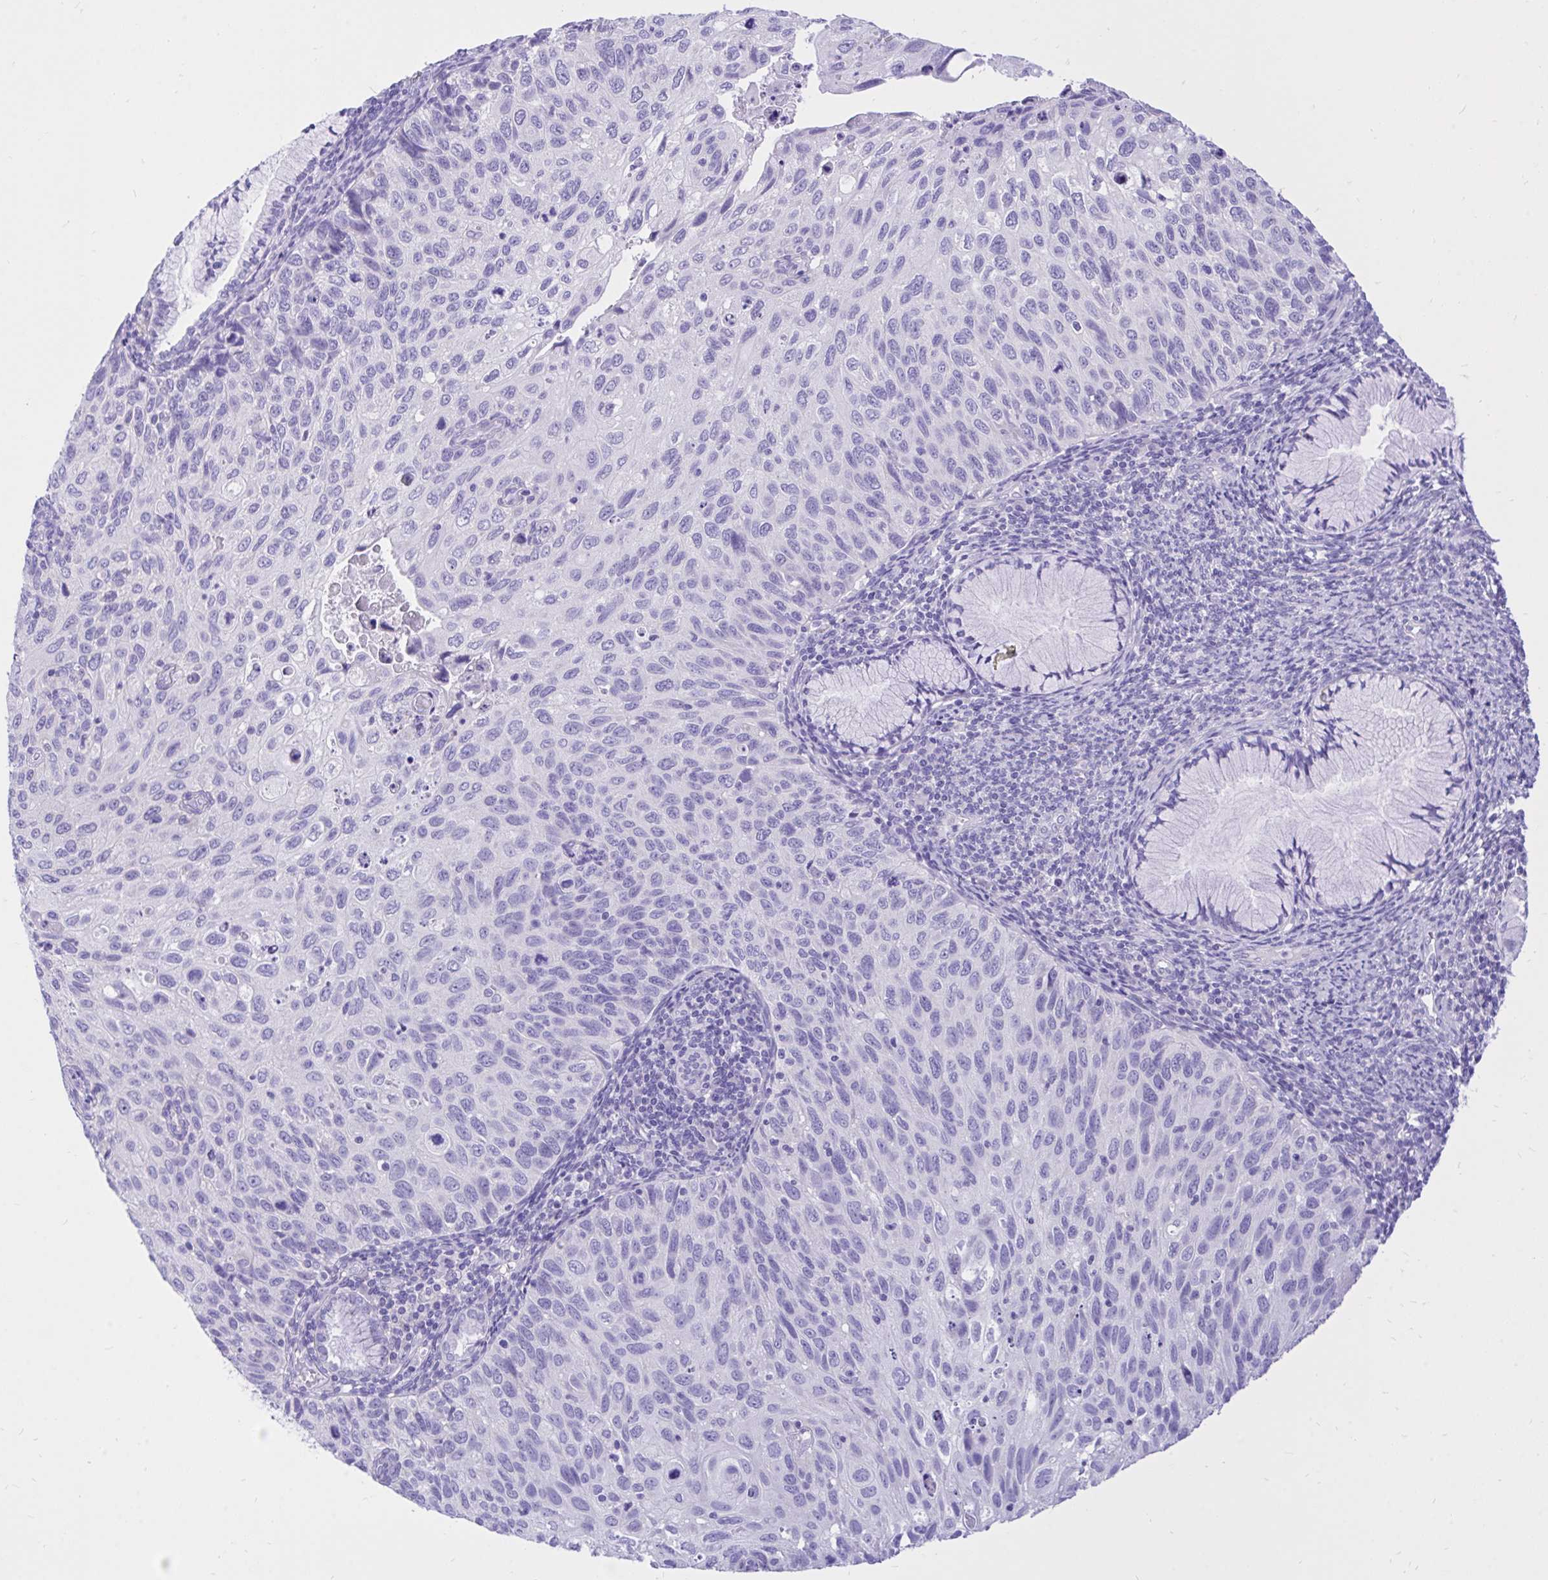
{"staining": {"intensity": "negative", "quantity": "none", "location": "none"}, "tissue": "cervical cancer", "cell_type": "Tumor cells", "image_type": "cancer", "snomed": [{"axis": "morphology", "description": "Squamous cell carcinoma, NOS"}, {"axis": "topography", "description": "Cervix"}], "caption": "Immunohistochemistry of cervical cancer demonstrates no expression in tumor cells.", "gene": "MON1A", "patient": {"sex": "female", "age": 70}}